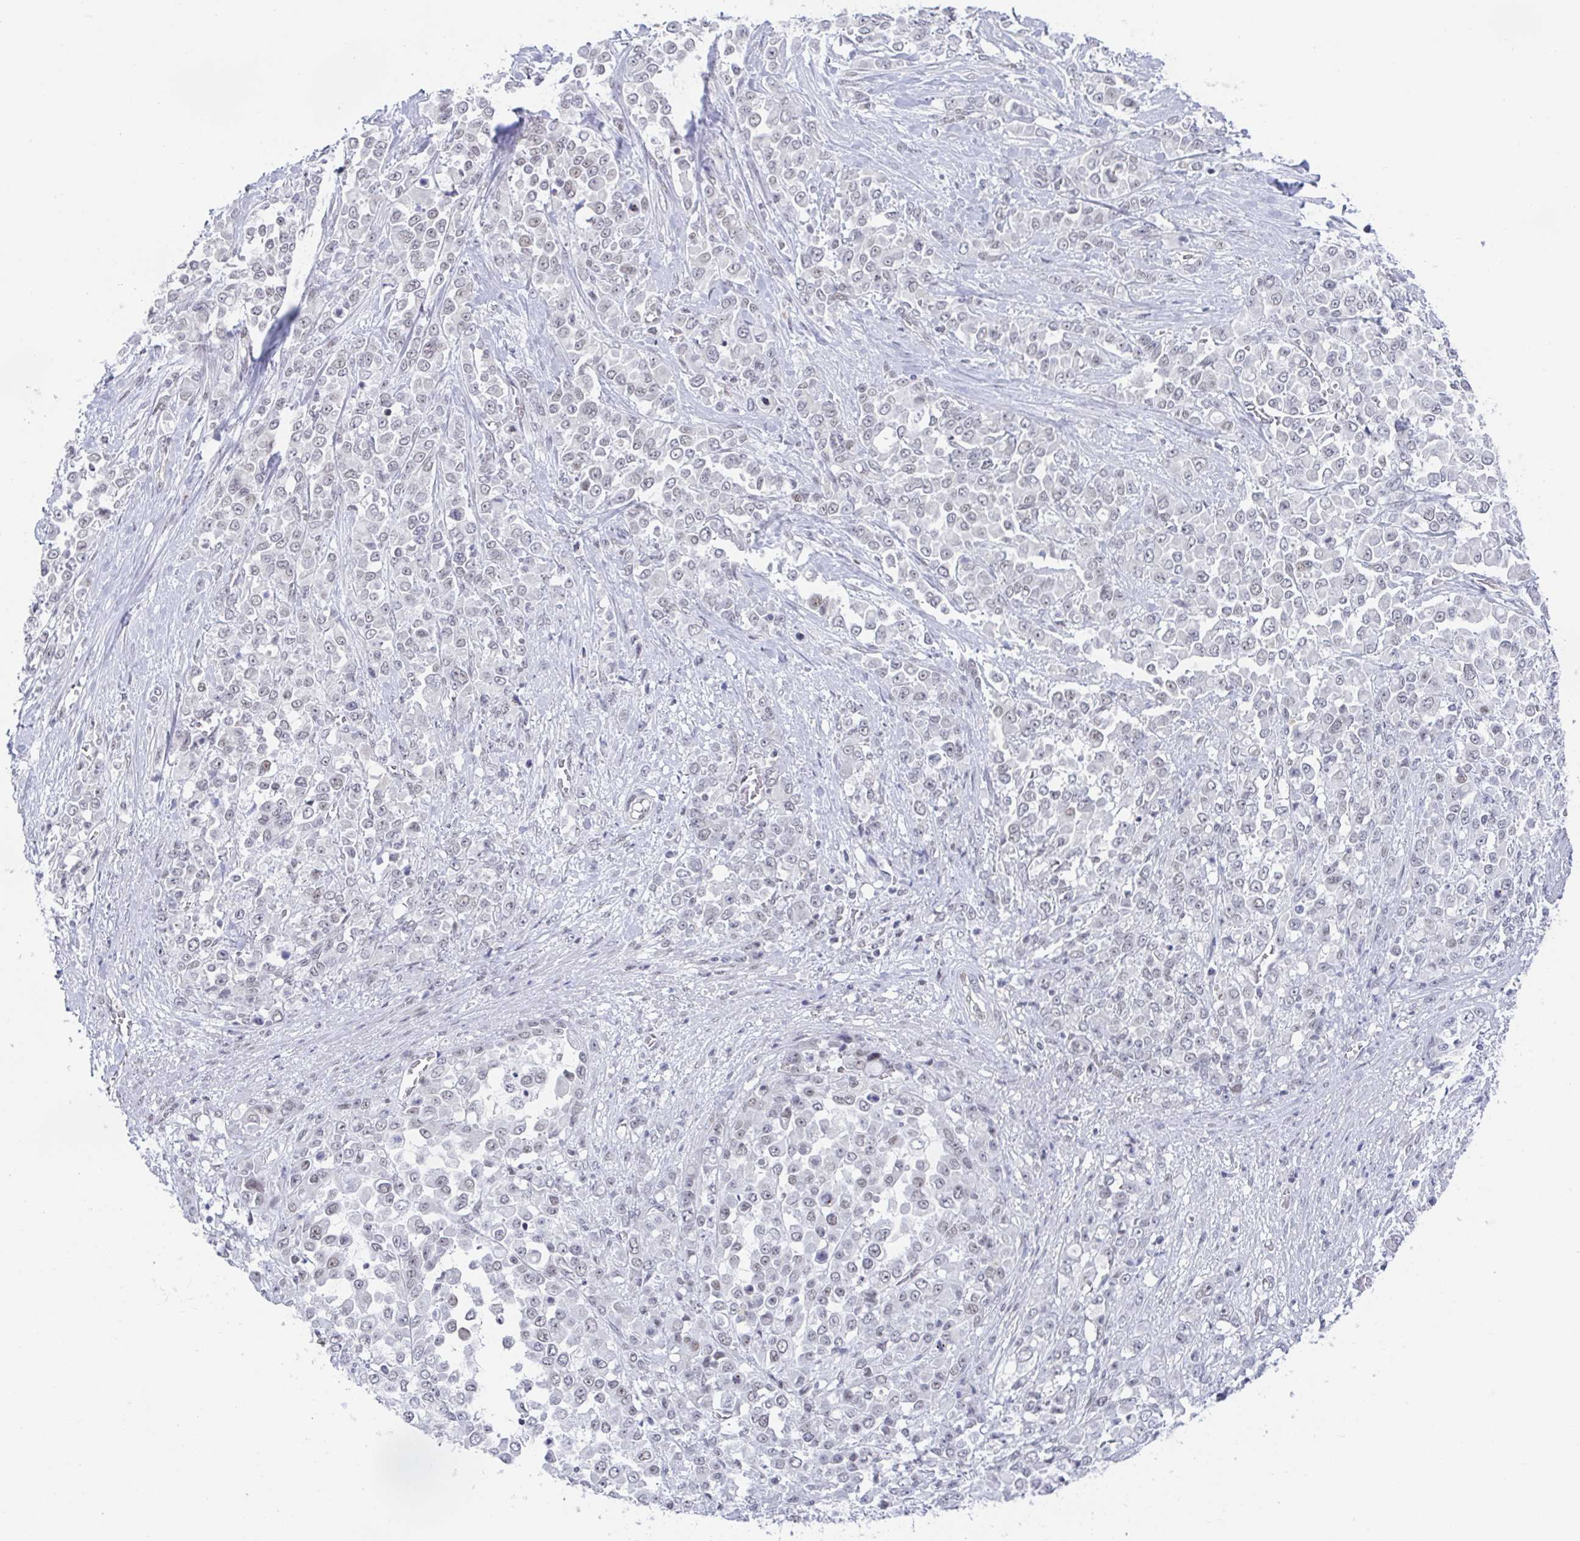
{"staining": {"intensity": "negative", "quantity": "none", "location": "none"}, "tissue": "stomach cancer", "cell_type": "Tumor cells", "image_type": "cancer", "snomed": [{"axis": "morphology", "description": "Adenocarcinoma, NOS"}, {"axis": "topography", "description": "Stomach"}], "caption": "High magnification brightfield microscopy of adenocarcinoma (stomach) stained with DAB (brown) and counterstained with hematoxylin (blue): tumor cells show no significant staining.", "gene": "SLC7A10", "patient": {"sex": "female", "age": 76}}